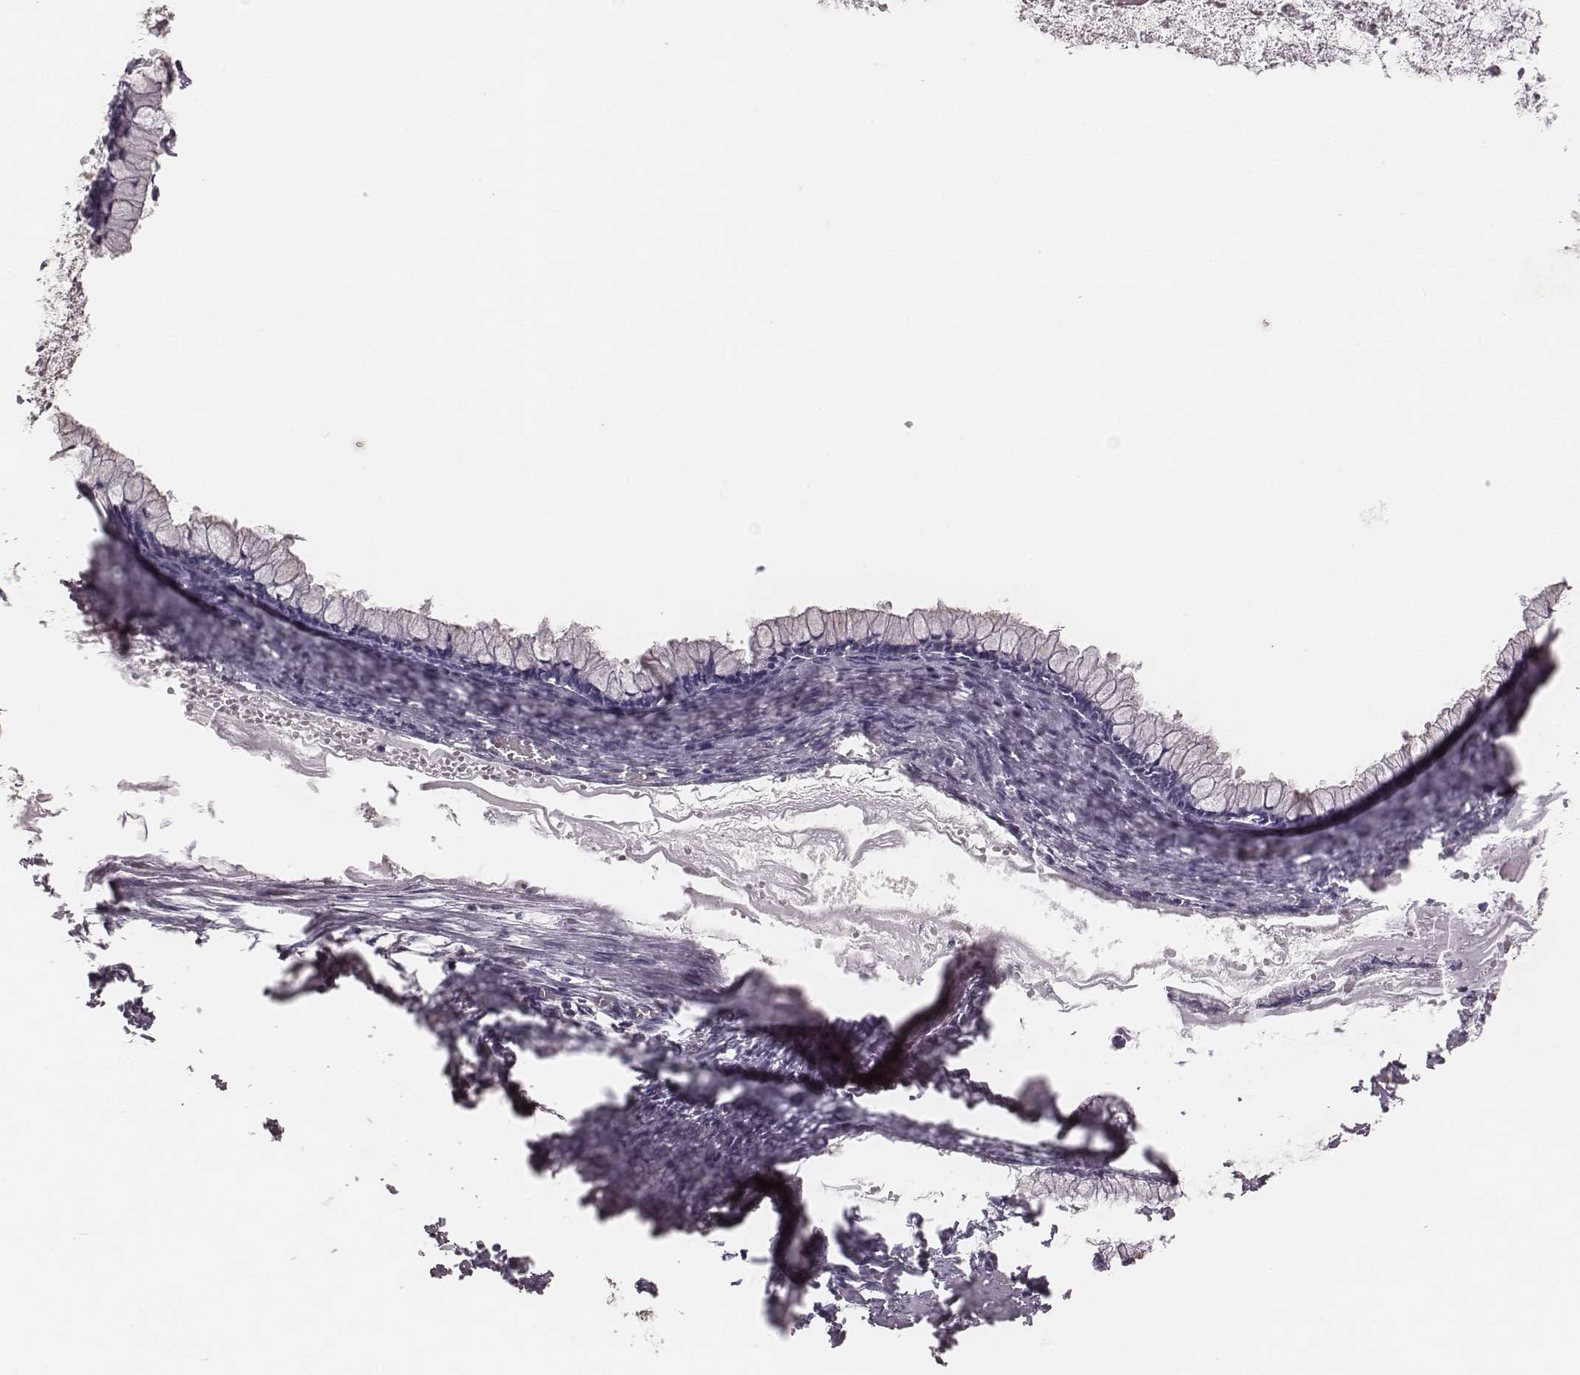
{"staining": {"intensity": "weak", "quantity": "<25%", "location": "cytoplasmic/membranous"}, "tissue": "ovarian cancer", "cell_type": "Tumor cells", "image_type": "cancer", "snomed": [{"axis": "morphology", "description": "Cystadenocarcinoma, mucinous, NOS"}, {"axis": "topography", "description": "Ovary"}], "caption": "IHC of human ovarian cancer (mucinous cystadenocarcinoma) exhibits no positivity in tumor cells. The staining is performed using DAB (3,3'-diaminobenzidine) brown chromogen with nuclei counter-stained in using hematoxylin.", "gene": "P2RX5", "patient": {"sex": "female", "age": 67}}